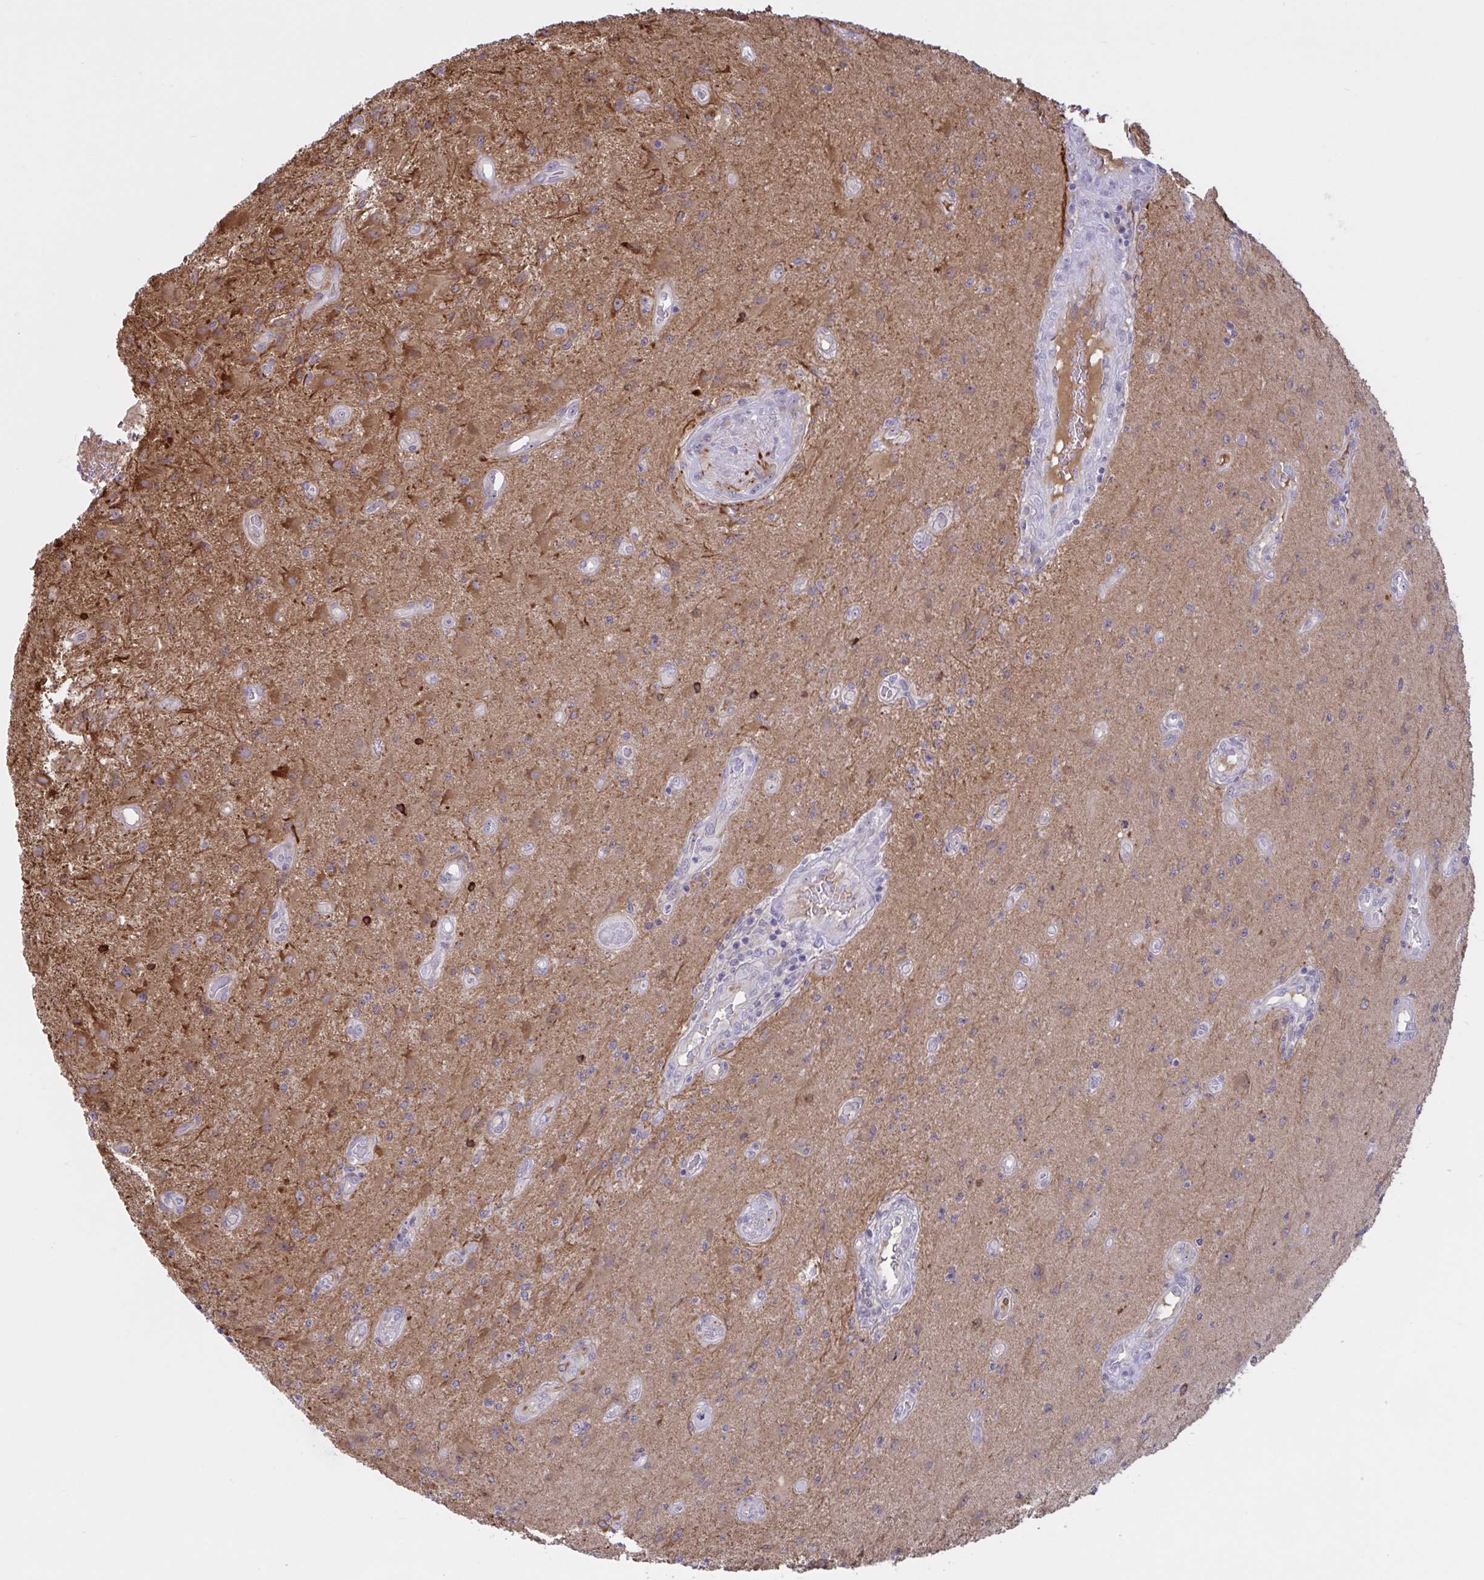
{"staining": {"intensity": "moderate", "quantity": "<25%", "location": "cytoplasmic/membranous"}, "tissue": "glioma", "cell_type": "Tumor cells", "image_type": "cancer", "snomed": [{"axis": "morphology", "description": "Glioma, malignant, High grade"}, {"axis": "topography", "description": "Brain"}], "caption": "Immunohistochemistry (IHC) photomicrograph of neoplastic tissue: high-grade glioma (malignant) stained using immunohistochemistry shows low levels of moderate protein expression localized specifically in the cytoplasmic/membranous of tumor cells, appearing as a cytoplasmic/membranous brown color.", "gene": "PRRT4", "patient": {"sex": "male", "age": 67}}